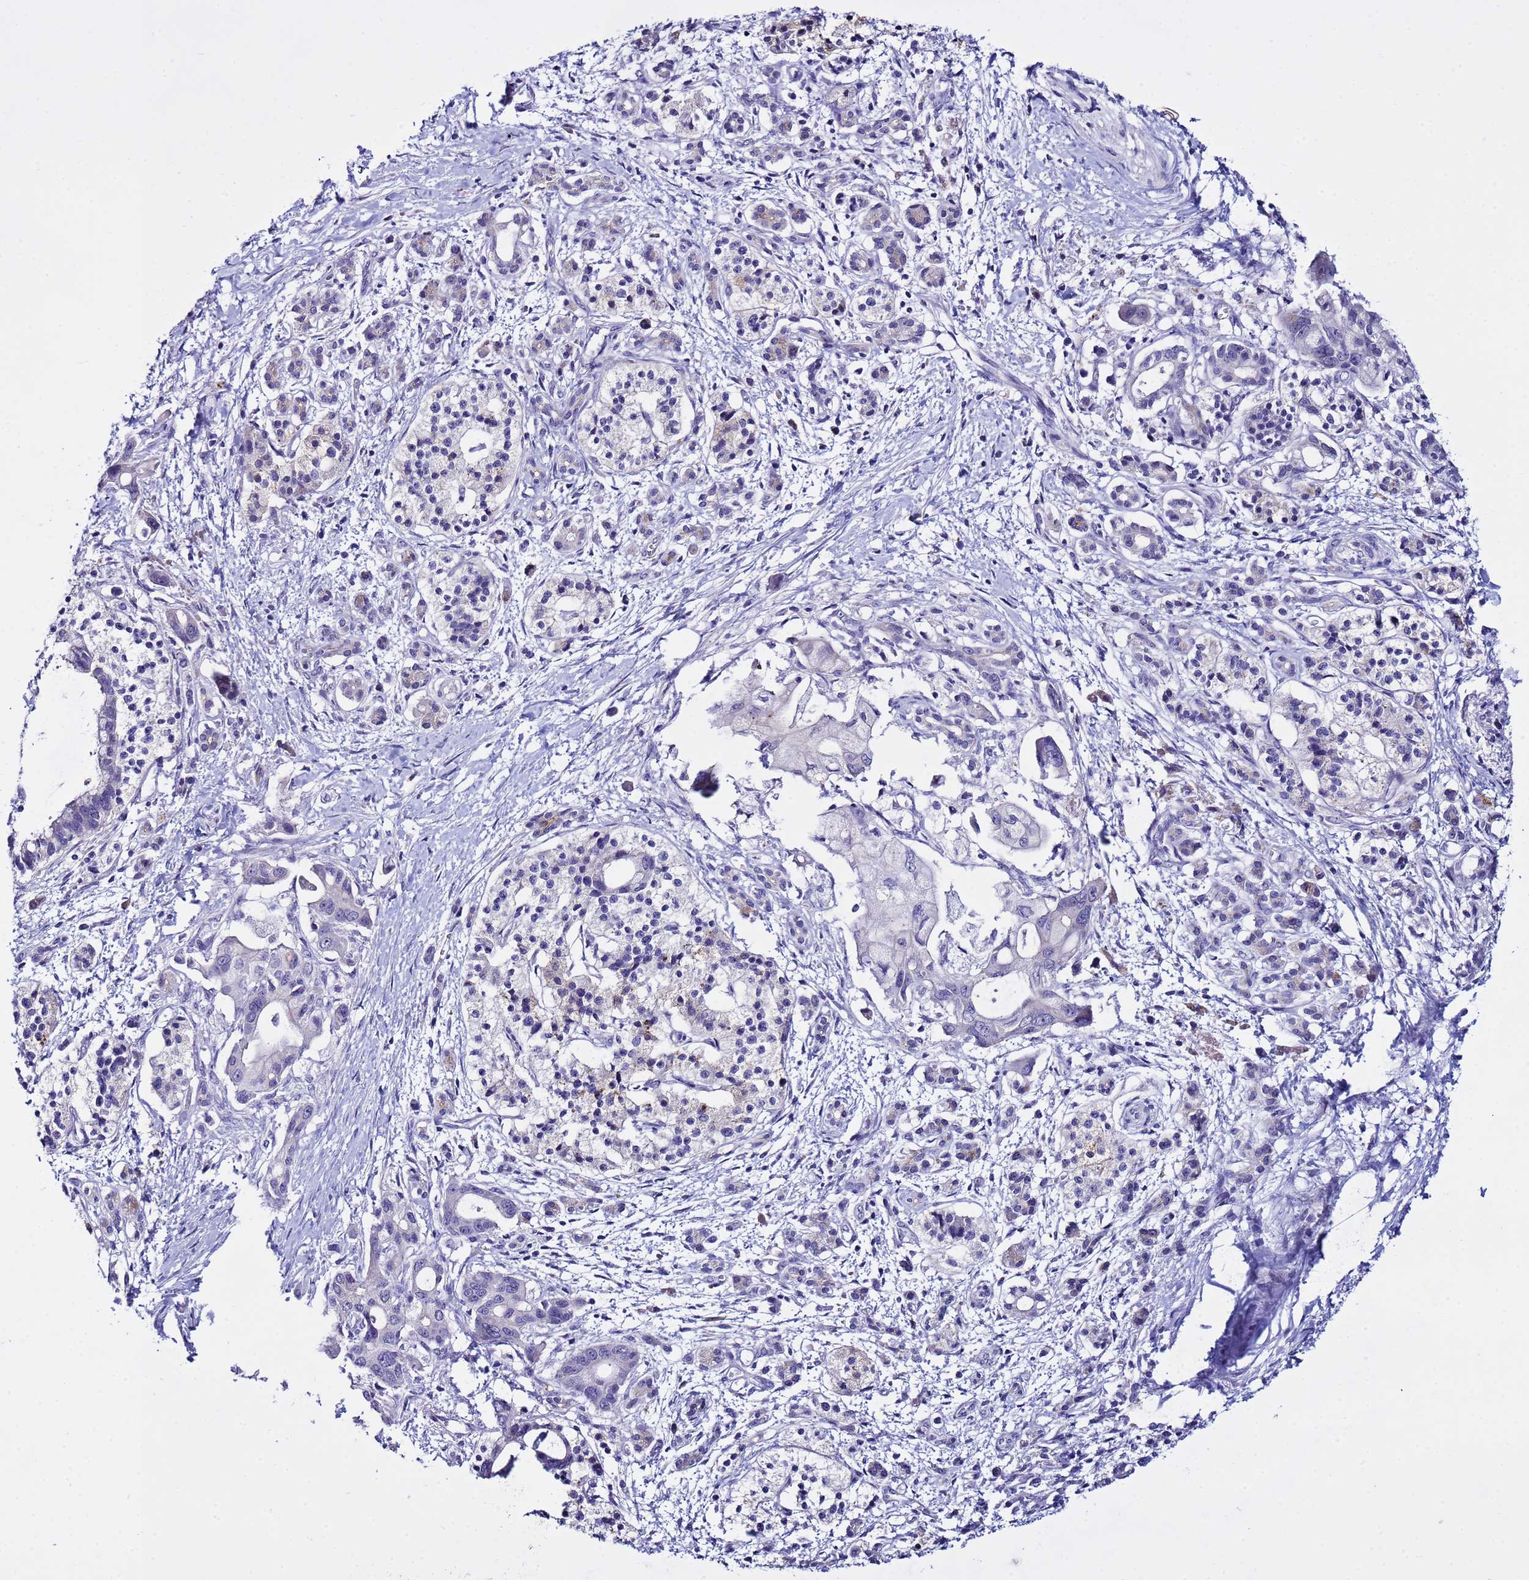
{"staining": {"intensity": "negative", "quantity": "none", "location": "none"}, "tissue": "pancreatic cancer", "cell_type": "Tumor cells", "image_type": "cancer", "snomed": [{"axis": "morphology", "description": "Adenocarcinoma, NOS"}, {"axis": "topography", "description": "Pancreas"}], "caption": "There is no significant positivity in tumor cells of pancreatic cancer.", "gene": "IGSF11", "patient": {"sex": "male", "age": 68}}